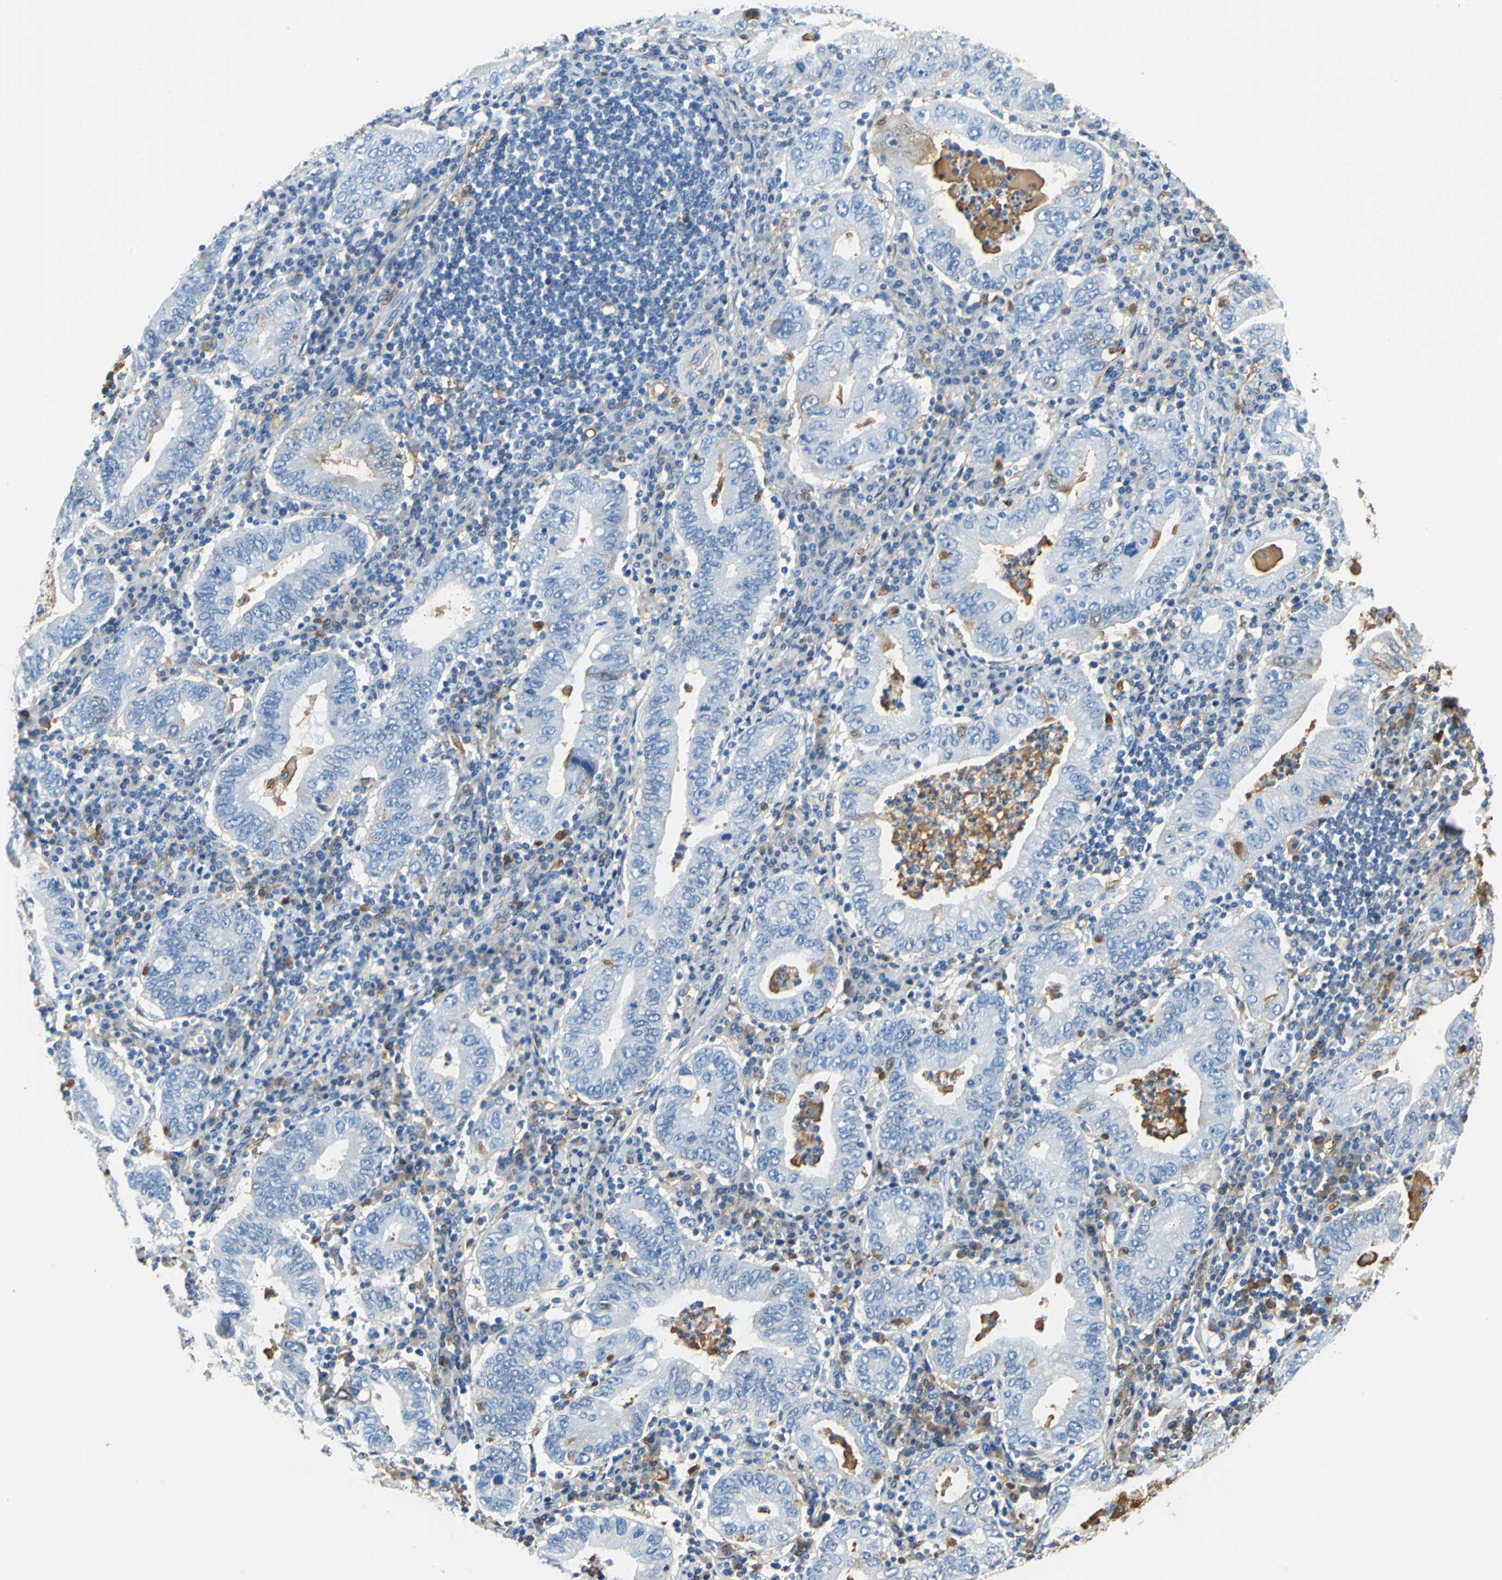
{"staining": {"intensity": "weak", "quantity": "<25%", "location": "cytoplasmic/membranous"}, "tissue": "stomach cancer", "cell_type": "Tumor cells", "image_type": "cancer", "snomed": [{"axis": "morphology", "description": "Normal tissue, NOS"}, {"axis": "morphology", "description": "Adenocarcinoma, NOS"}, {"axis": "topography", "description": "Esophagus"}, {"axis": "topography", "description": "Stomach, upper"}, {"axis": "topography", "description": "Peripheral nerve tissue"}], "caption": "High power microscopy histopathology image of an immunohistochemistry micrograph of stomach cancer (adenocarcinoma), revealing no significant staining in tumor cells.", "gene": "ALB", "patient": {"sex": "male", "age": 62}}